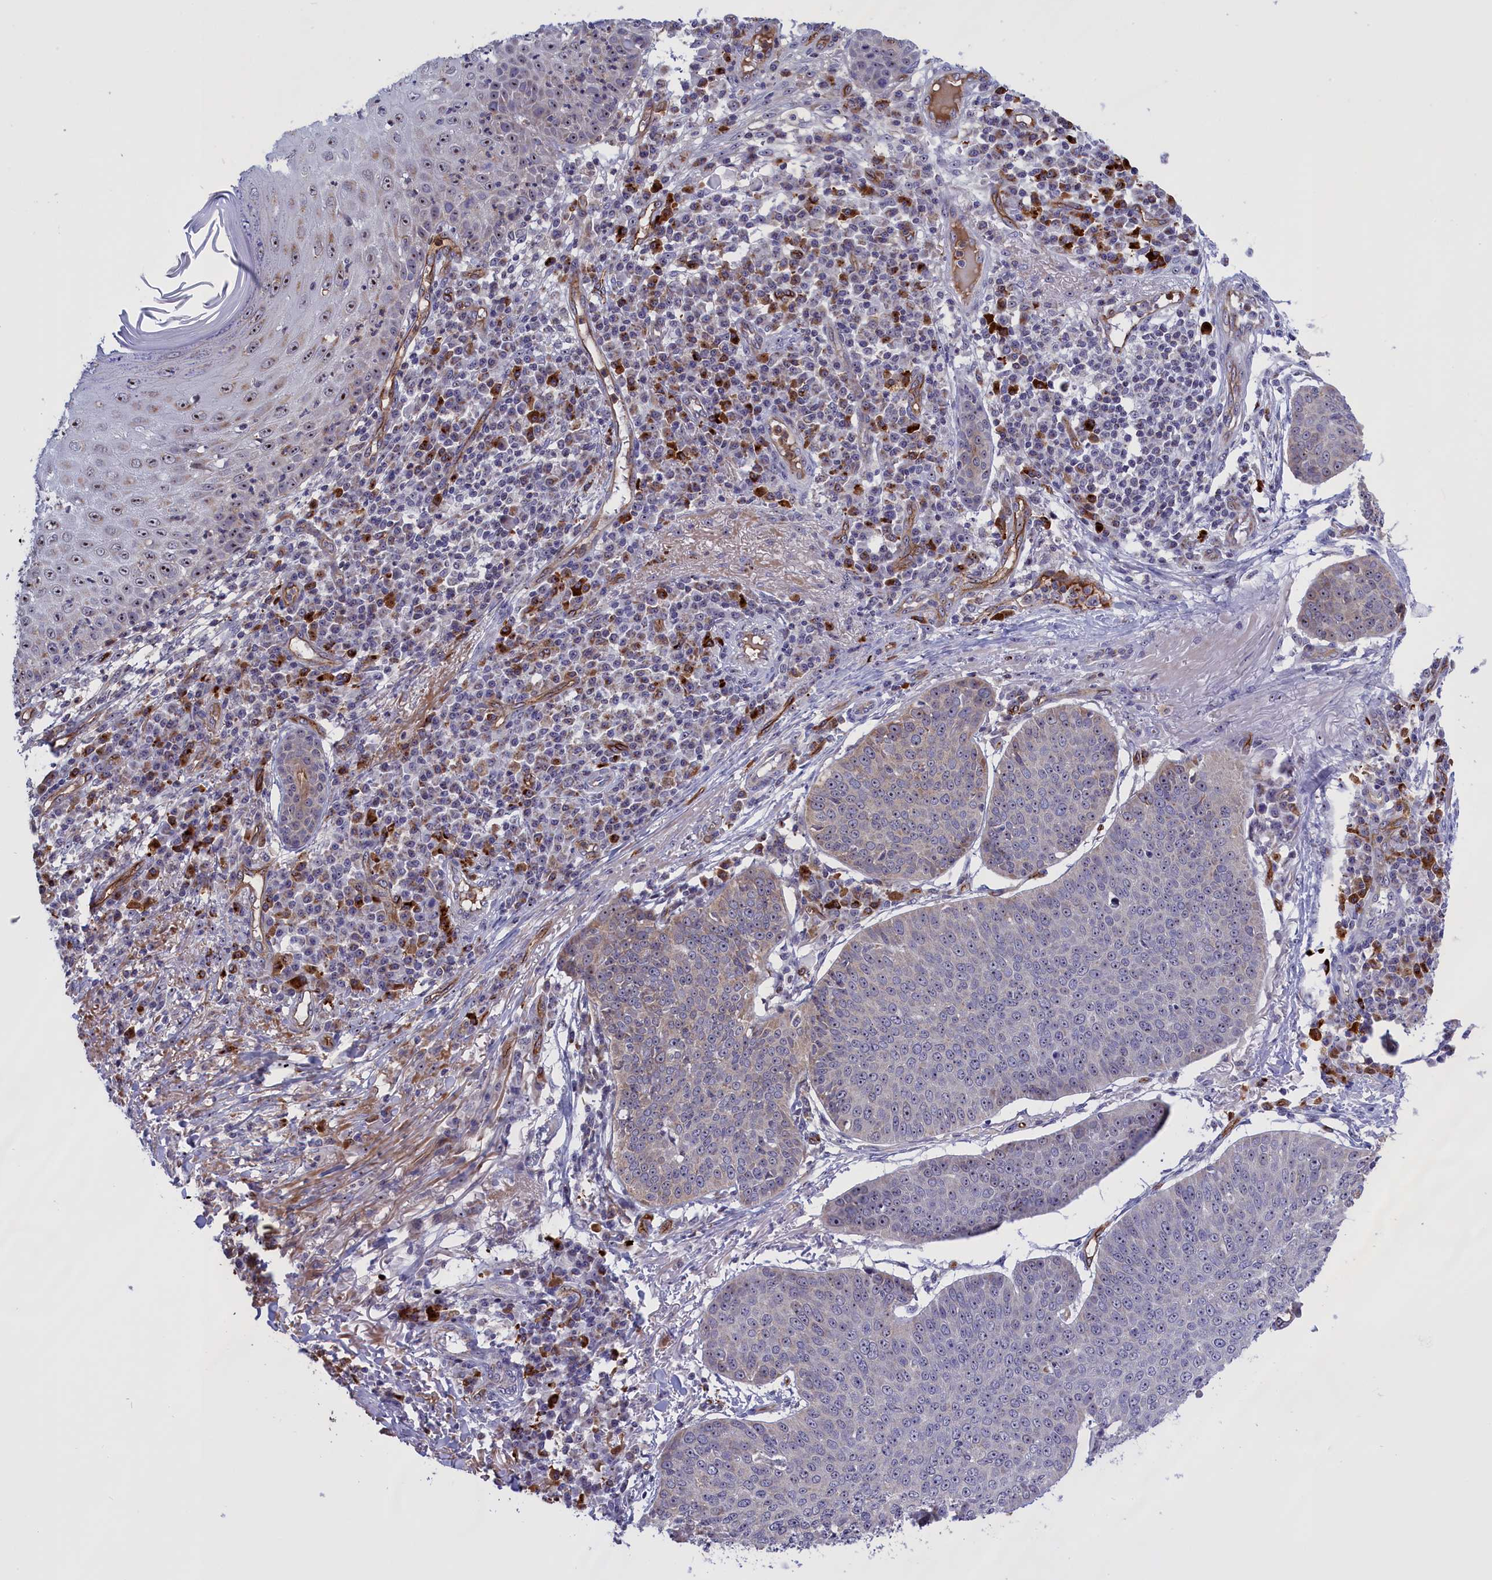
{"staining": {"intensity": "weak", "quantity": "<25%", "location": "cytoplasmic/membranous"}, "tissue": "skin cancer", "cell_type": "Tumor cells", "image_type": "cancer", "snomed": [{"axis": "morphology", "description": "Squamous cell carcinoma, NOS"}, {"axis": "topography", "description": "Skin"}], "caption": "Skin cancer (squamous cell carcinoma) was stained to show a protein in brown. There is no significant expression in tumor cells. (Stains: DAB (3,3'-diaminobenzidine) immunohistochemistry with hematoxylin counter stain, Microscopy: brightfield microscopy at high magnification).", "gene": "MPND", "patient": {"sex": "male", "age": 71}}